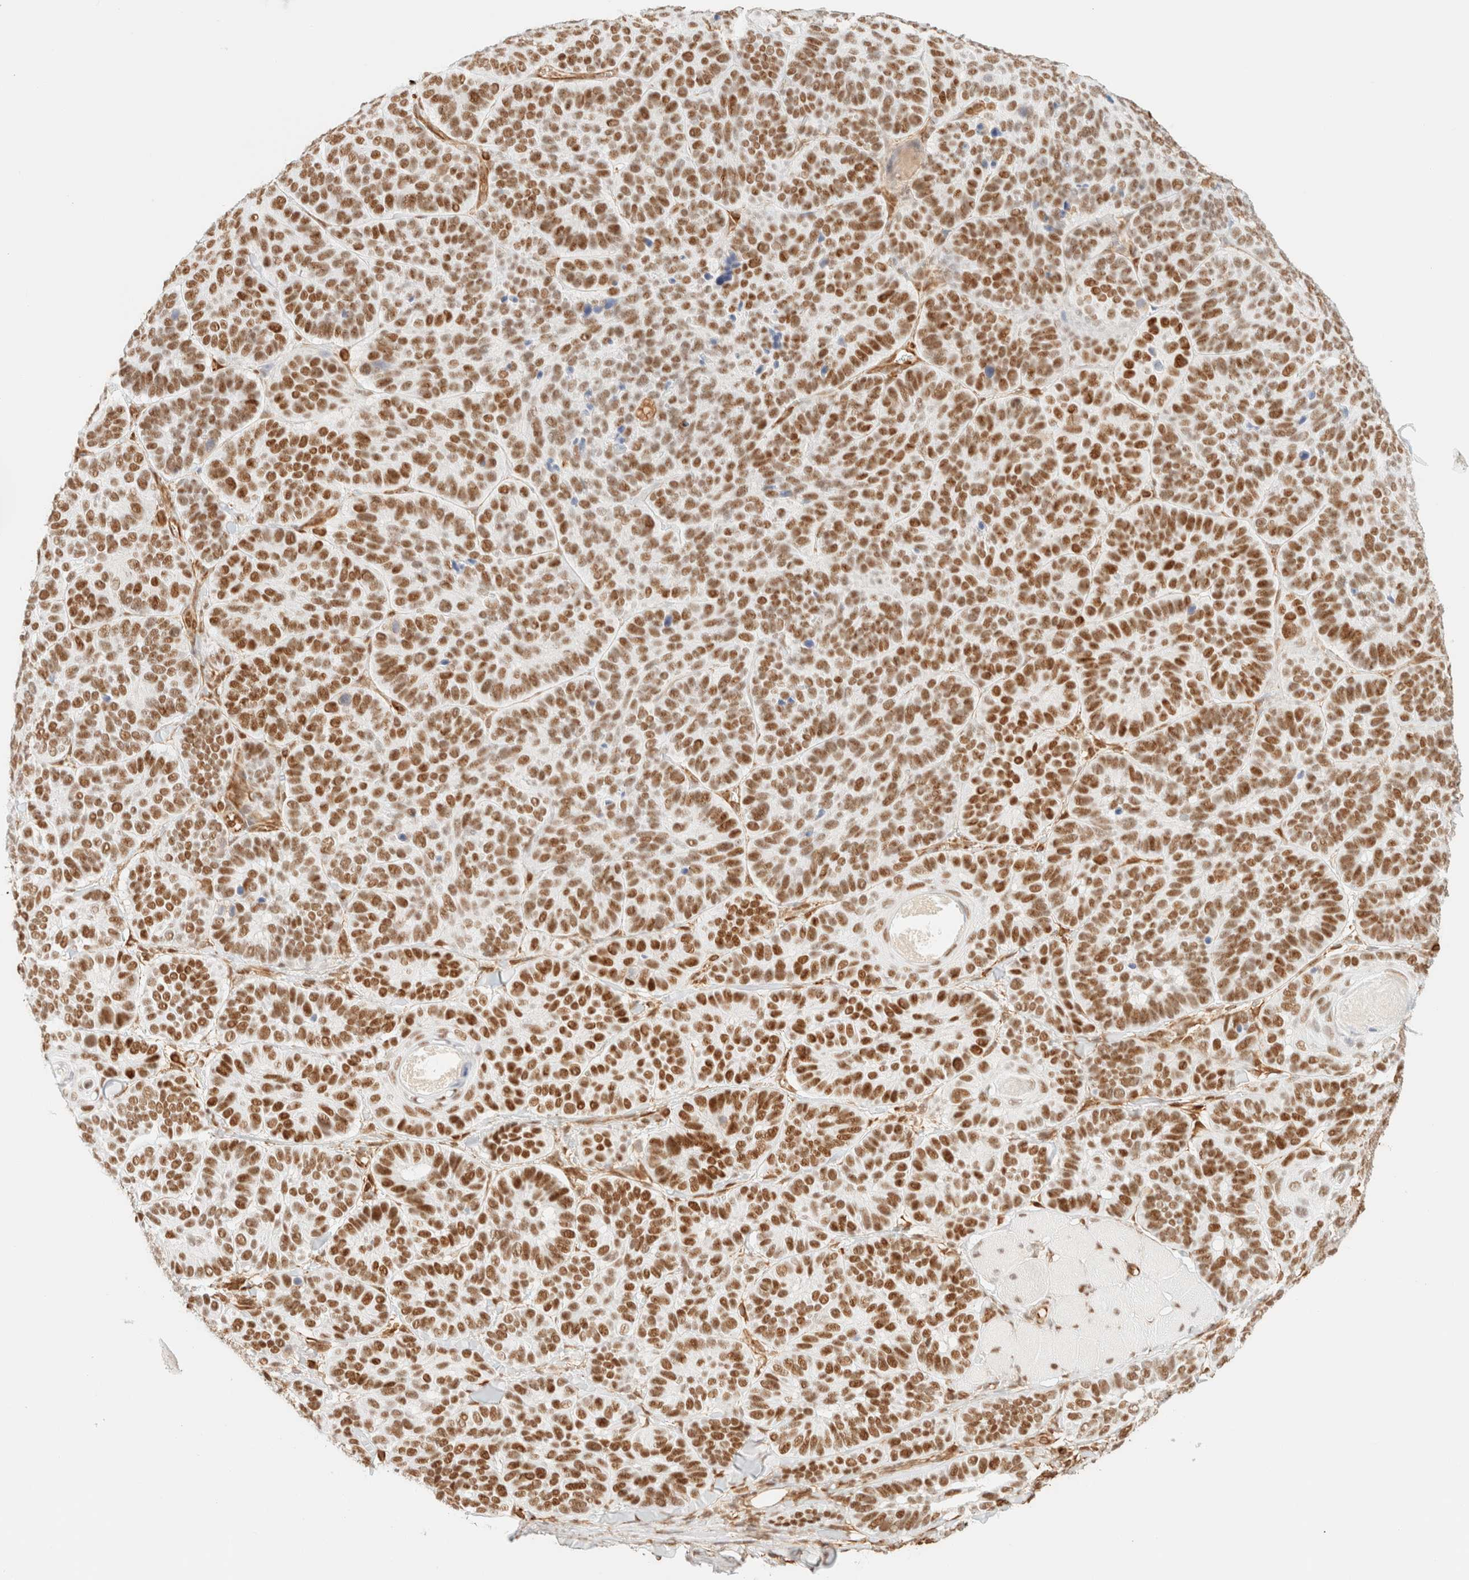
{"staining": {"intensity": "strong", "quantity": ">75%", "location": "nuclear"}, "tissue": "skin cancer", "cell_type": "Tumor cells", "image_type": "cancer", "snomed": [{"axis": "morphology", "description": "Basal cell carcinoma"}, {"axis": "topography", "description": "Skin"}], "caption": "An immunohistochemistry (IHC) micrograph of tumor tissue is shown. Protein staining in brown labels strong nuclear positivity in basal cell carcinoma (skin) within tumor cells.", "gene": "ZSCAN18", "patient": {"sex": "male", "age": 62}}